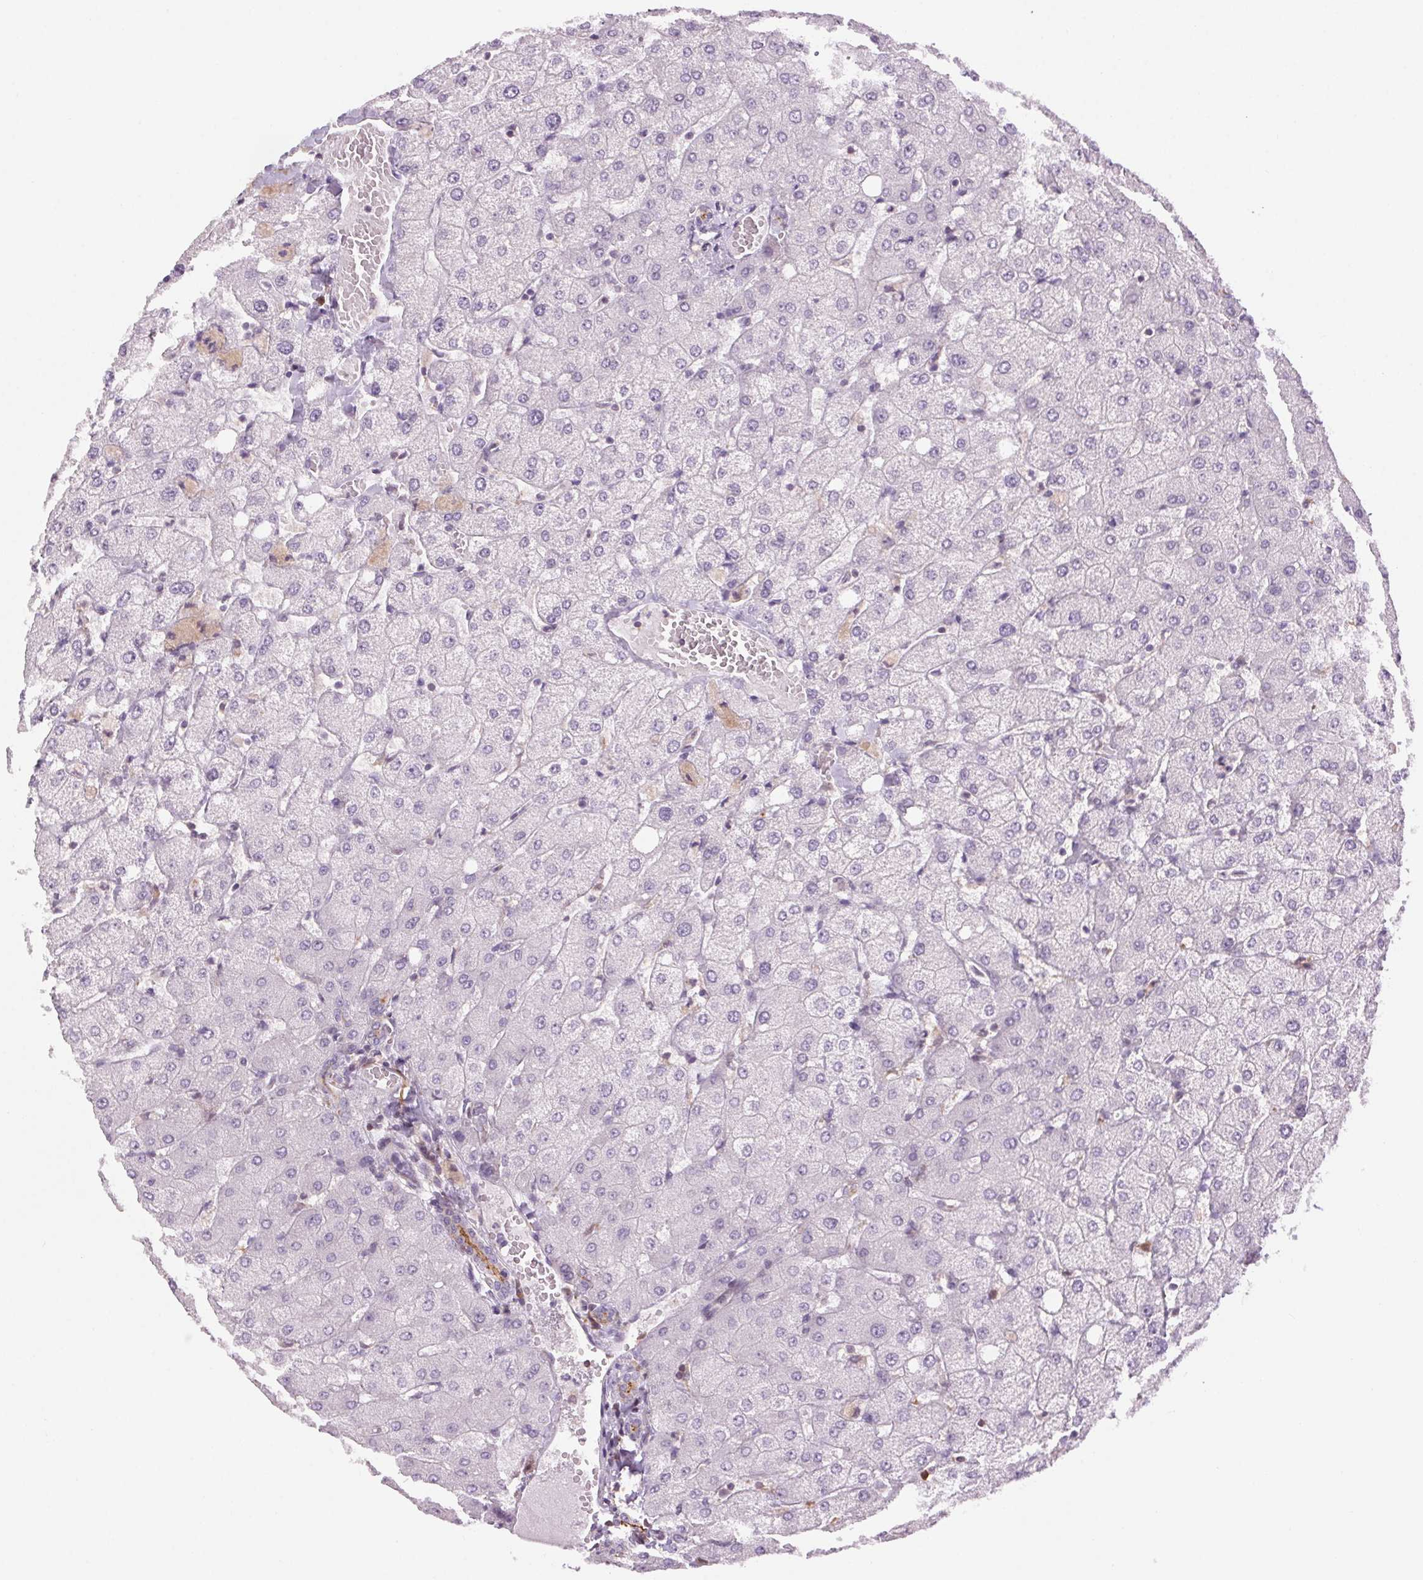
{"staining": {"intensity": "moderate", "quantity": "25%-75%", "location": "cytoplasmic/membranous"}, "tissue": "liver", "cell_type": "Cholangiocytes", "image_type": "normal", "snomed": [{"axis": "morphology", "description": "Normal tissue, NOS"}, {"axis": "topography", "description": "Liver"}], "caption": "Moderate cytoplasmic/membranous staining is seen in about 25%-75% of cholangiocytes in benign liver.", "gene": "SLC6A19", "patient": {"sex": "female", "age": 54}}